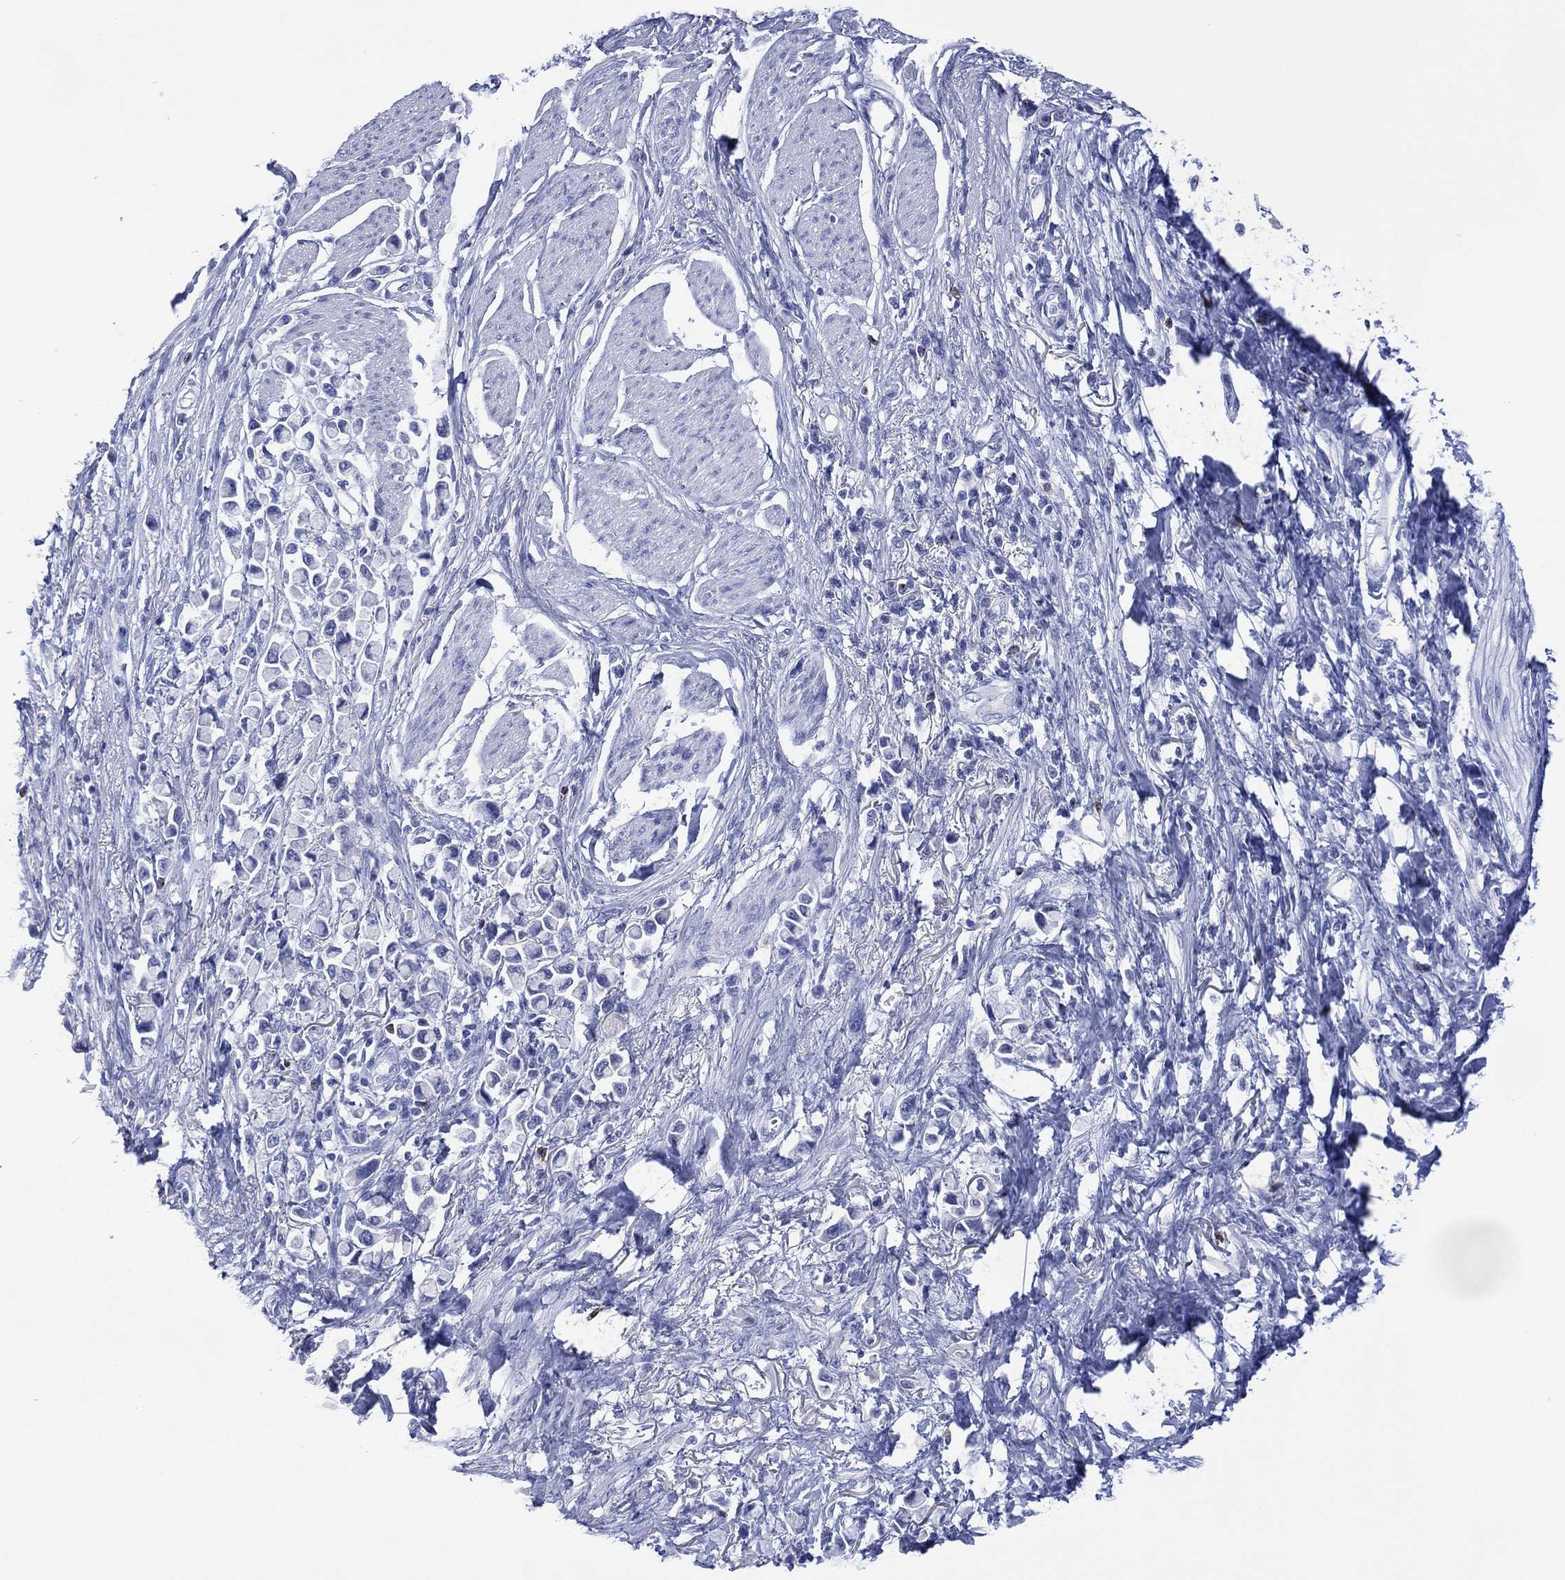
{"staining": {"intensity": "negative", "quantity": "none", "location": "none"}, "tissue": "stomach cancer", "cell_type": "Tumor cells", "image_type": "cancer", "snomed": [{"axis": "morphology", "description": "Adenocarcinoma, NOS"}, {"axis": "topography", "description": "Stomach"}], "caption": "Human adenocarcinoma (stomach) stained for a protein using immunohistochemistry (IHC) reveals no positivity in tumor cells.", "gene": "DPP4", "patient": {"sex": "female", "age": 81}}